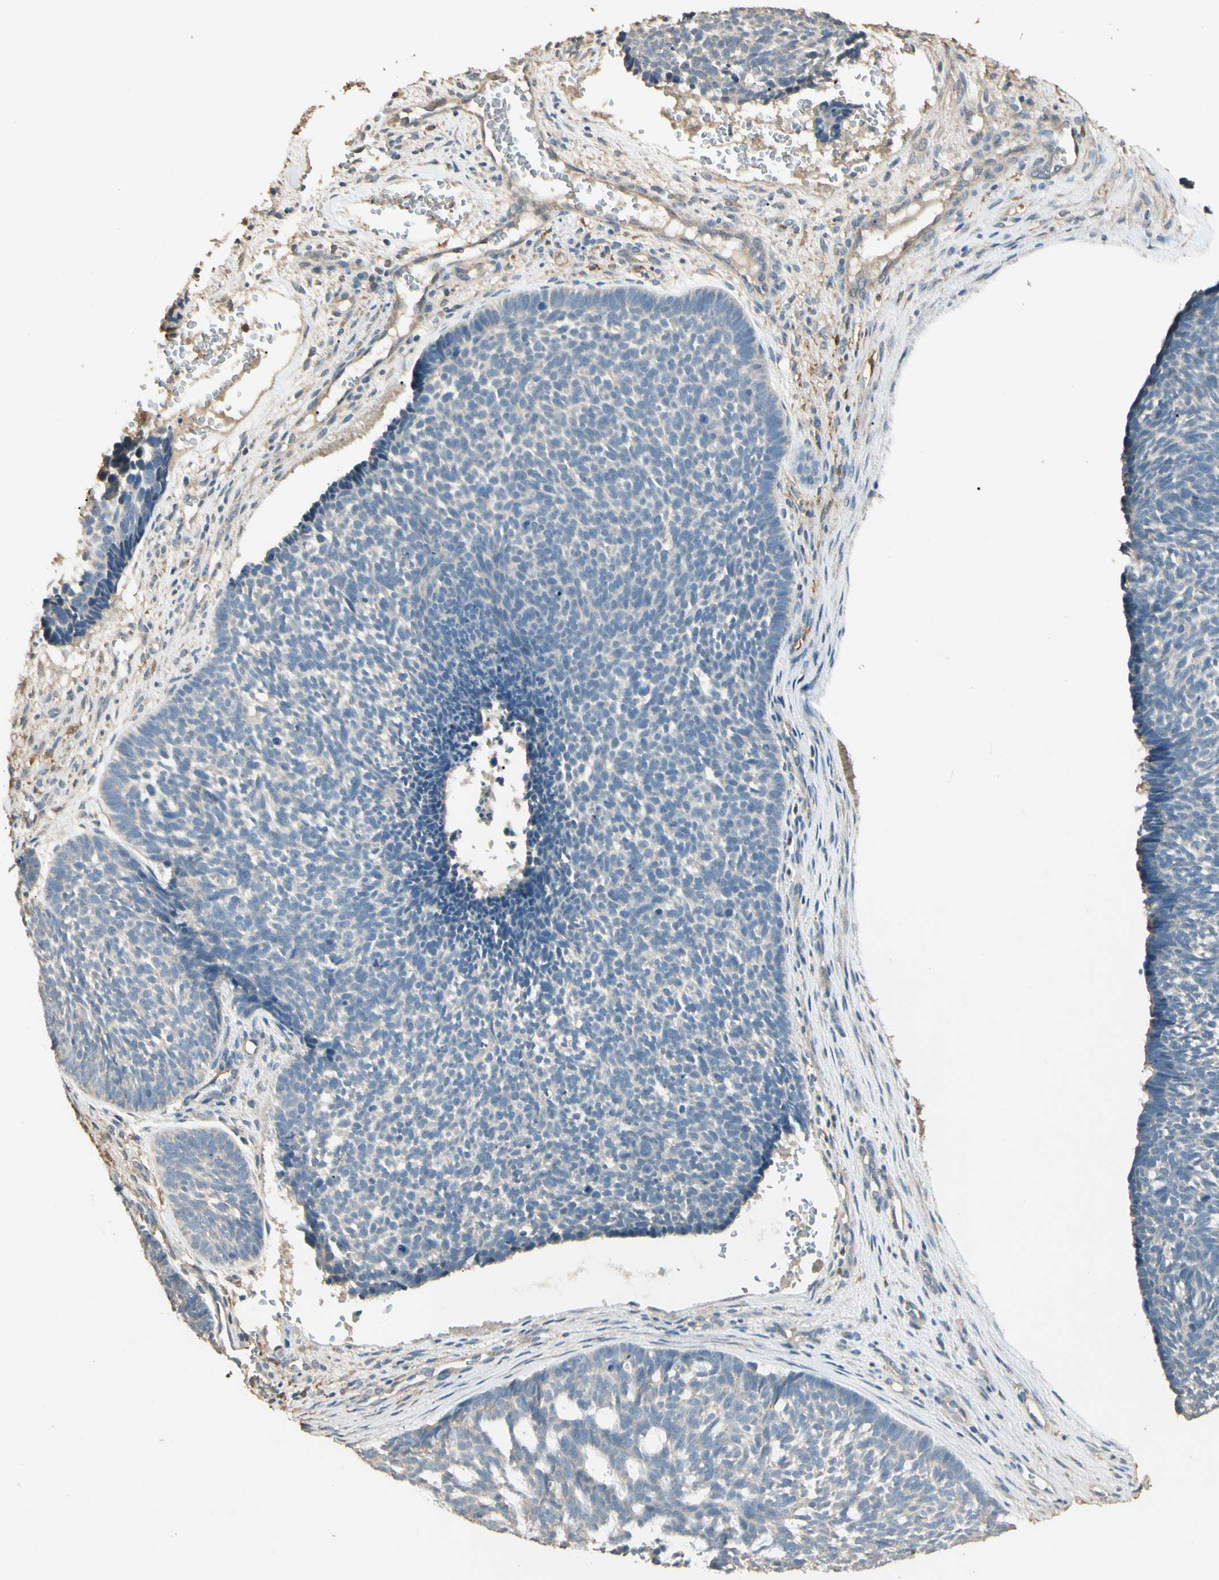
{"staining": {"intensity": "weak", "quantity": "<25%", "location": "cytoplasmic/membranous"}, "tissue": "skin cancer", "cell_type": "Tumor cells", "image_type": "cancer", "snomed": [{"axis": "morphology", "description": "Basal cell carcinoma"}, {"axis": "topography", "description": "Skin"}], "caption": "Immunohistochemical staining of human skin cancer (basal cell carcinoma) reveals no significant expression in tumor cells.", "gene": "CDH6", "patient": {"sex": "male", "age": 84}}